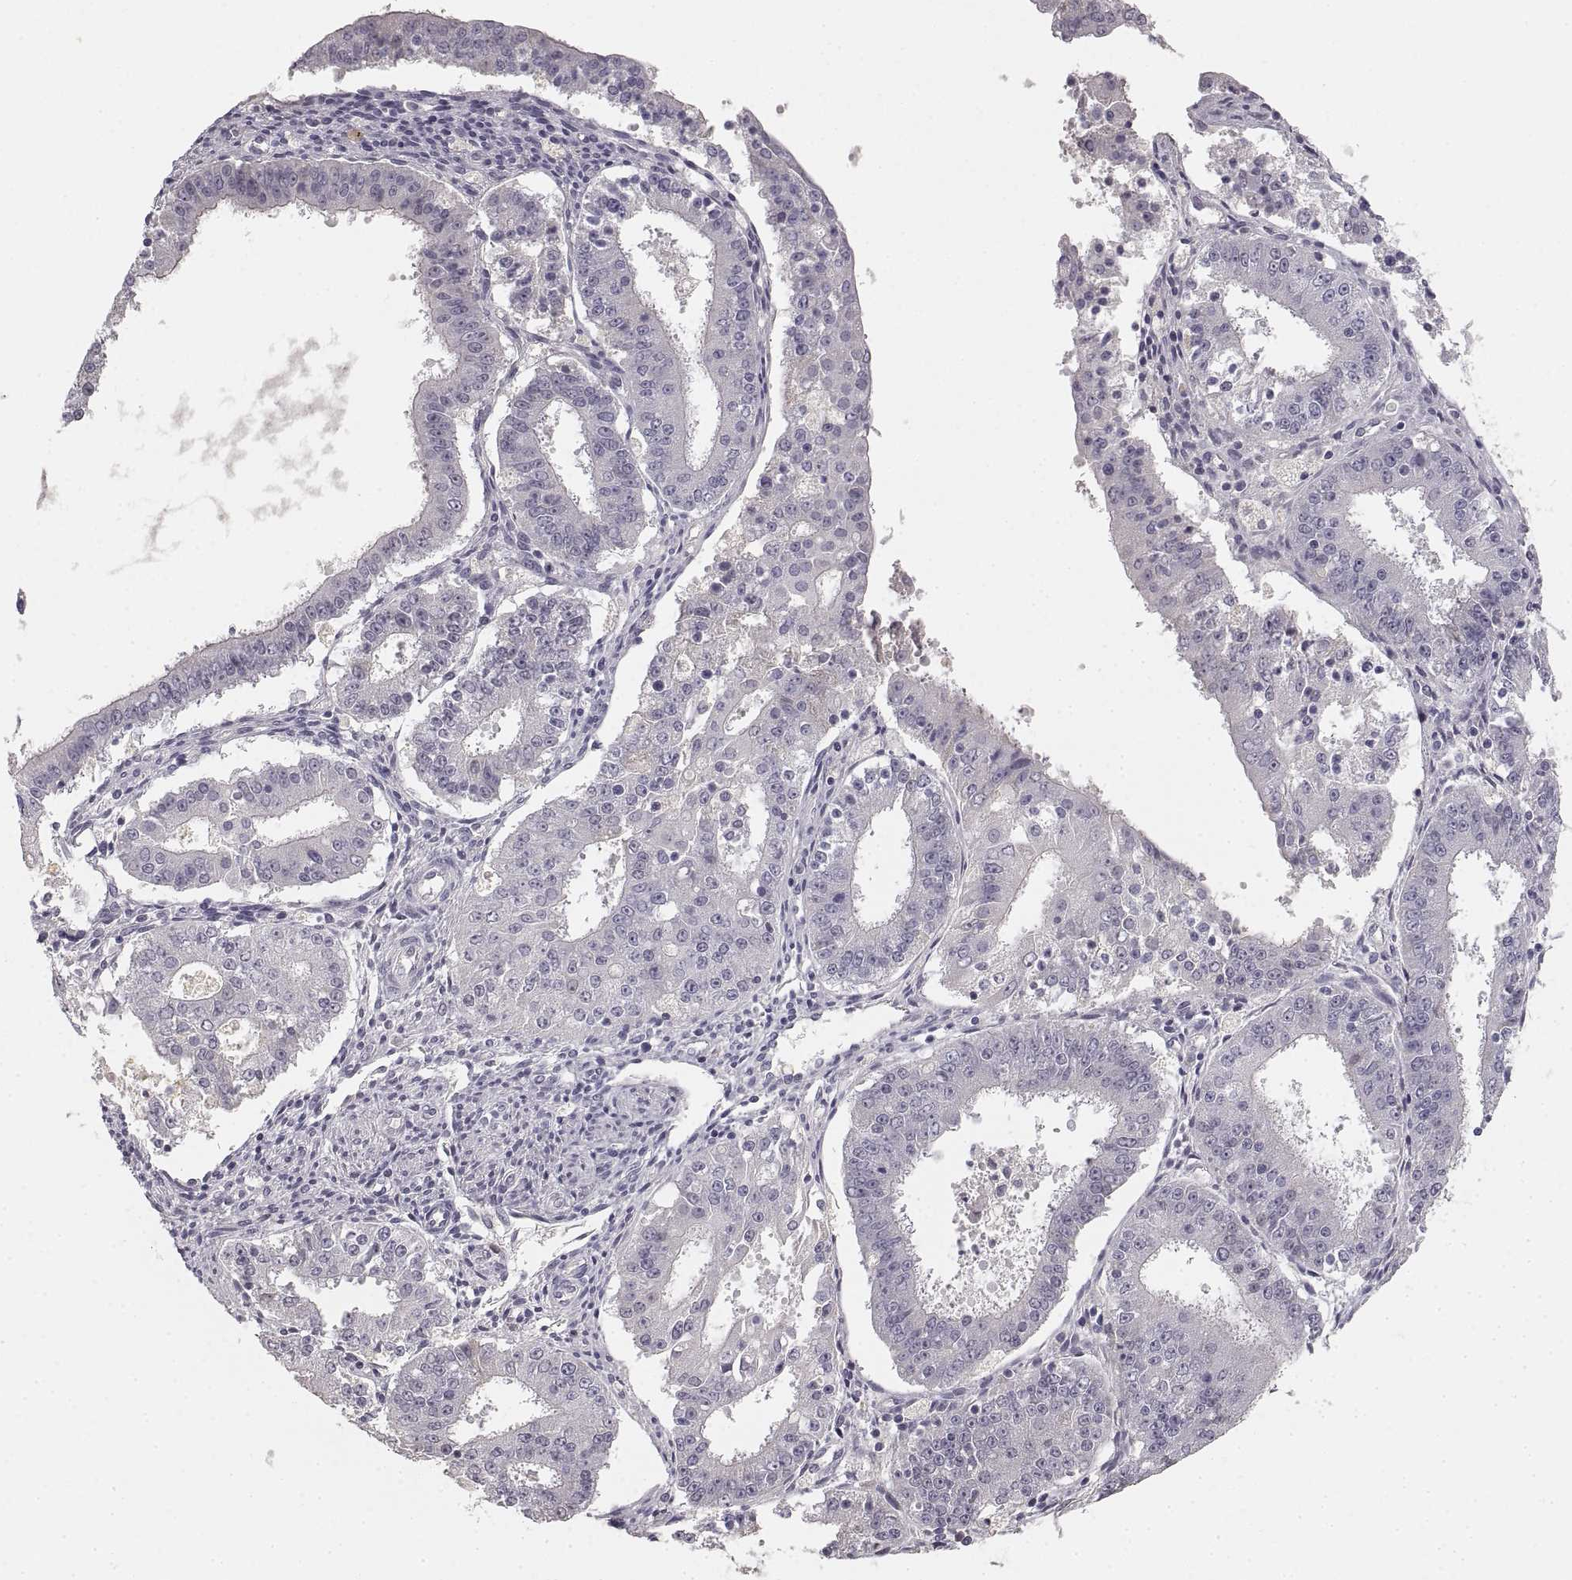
{"staining": {"intensity": "moderate", "quantity": "<25%", "location": "cytoplasmic/membranous"}, "tissue": "ovarian cancer", "cell_type": "Tumor cells", "image_type": "cancer", "snomed": [{"axis": "morphology", "description": "Carcinoma, endometroid"}, {"axis": "topography", "description": "Ovary"}], "caption": "Human ovarian cancer stained with a protein marker shows moderate staining in tumor cells.", "gene": "RUNDC3A", "patient": {"sex": "female", "age": 42}}